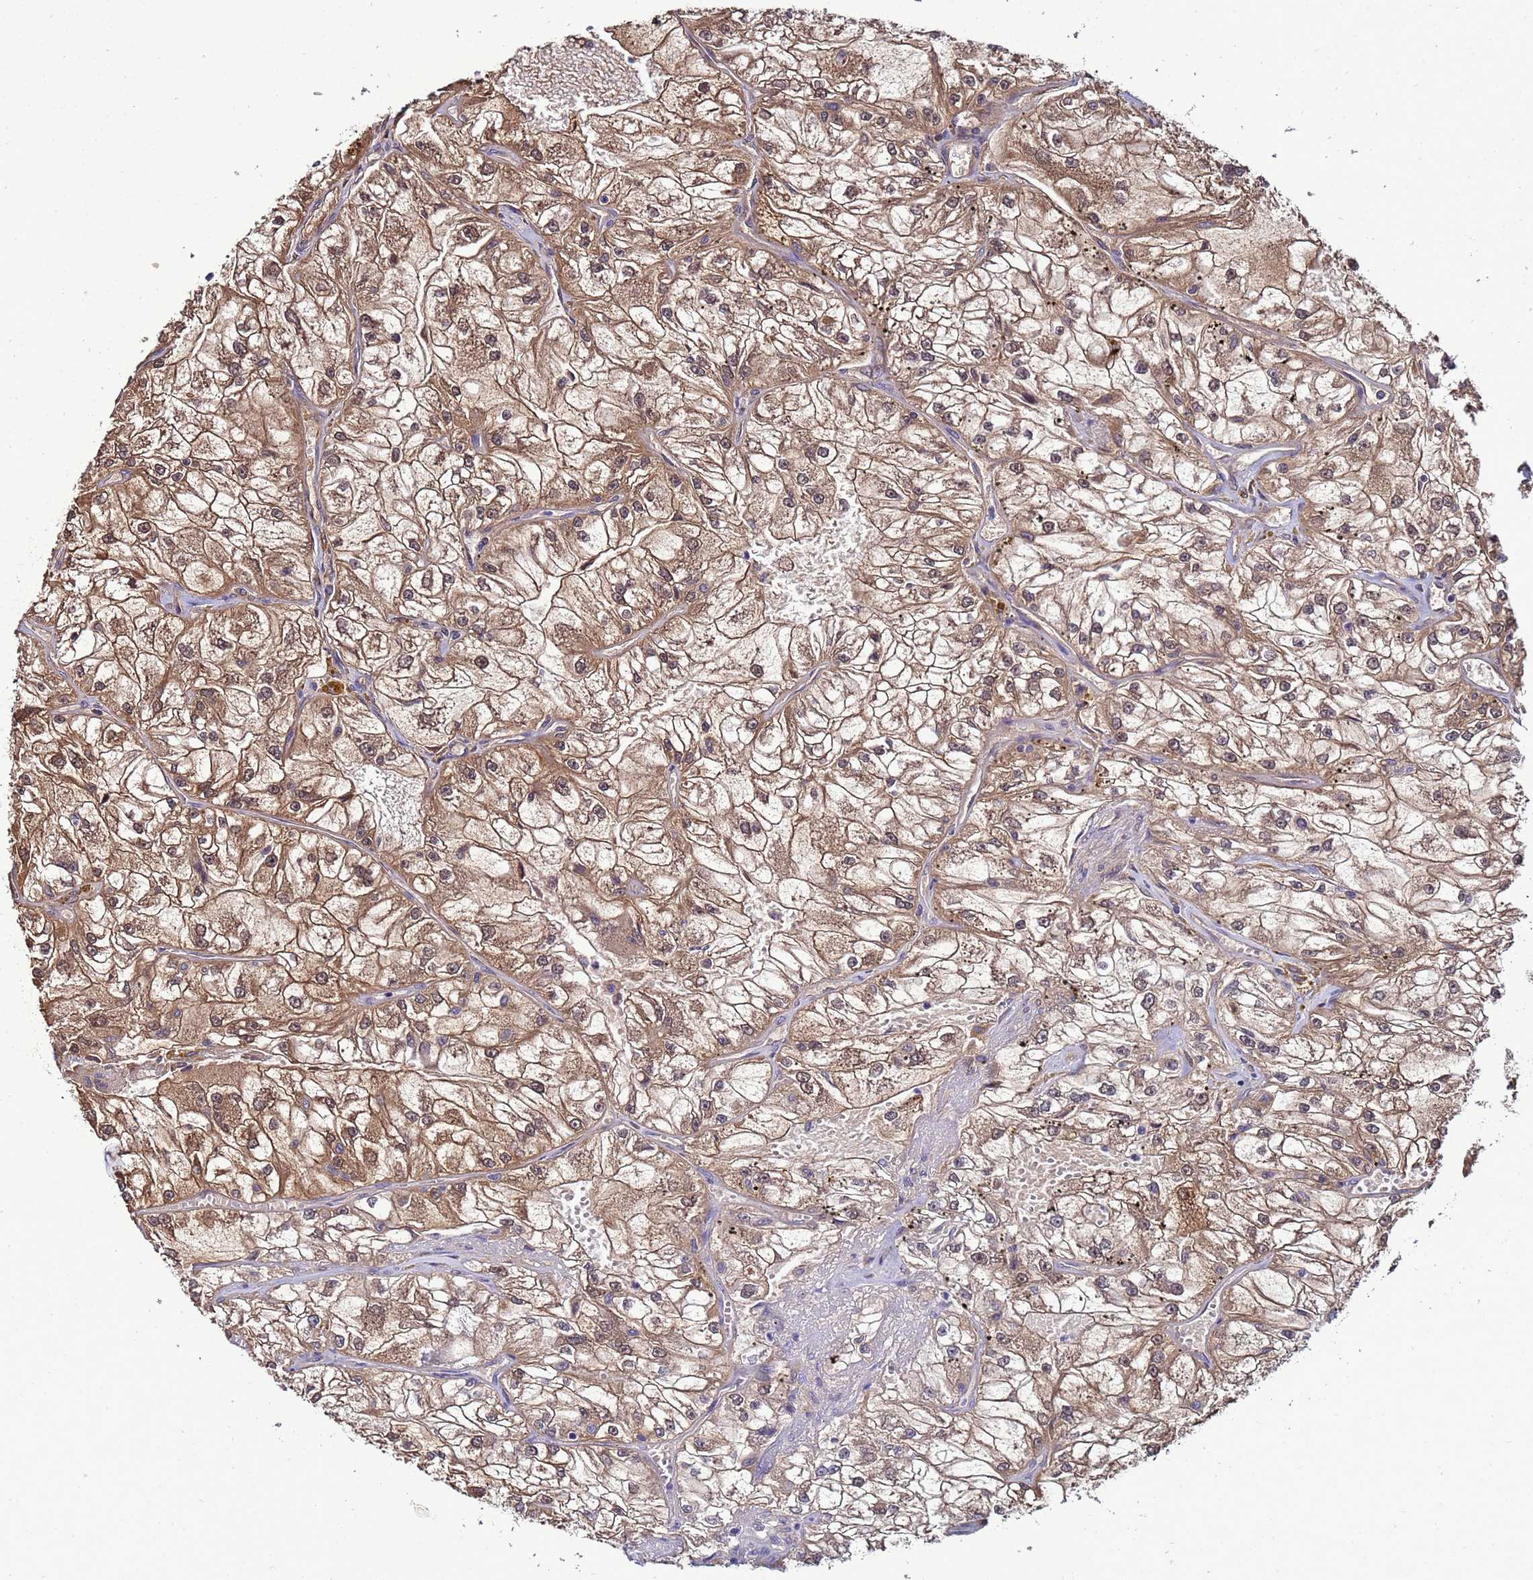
{"staining": {"intensity": "moderate", "quantity": ">75%", "location": "cytoplasmic/membranous"}, "tissue": "renal cancer", "cell_type": "Tumor cells", "image_type": "cancer", "snomed": [{"axis": "morphology", "description": "Adenocarcinoma, NOS"}, {"axis": "topography", "description": "Kidney"}], "caption": "Moderate cytoplasmic/membranous staining is appreciated in approximately >75% of tumor cells in renal adenocarcinoma.", "gene": "NAXE", "patient": {"sex": "female", "age": 72}}